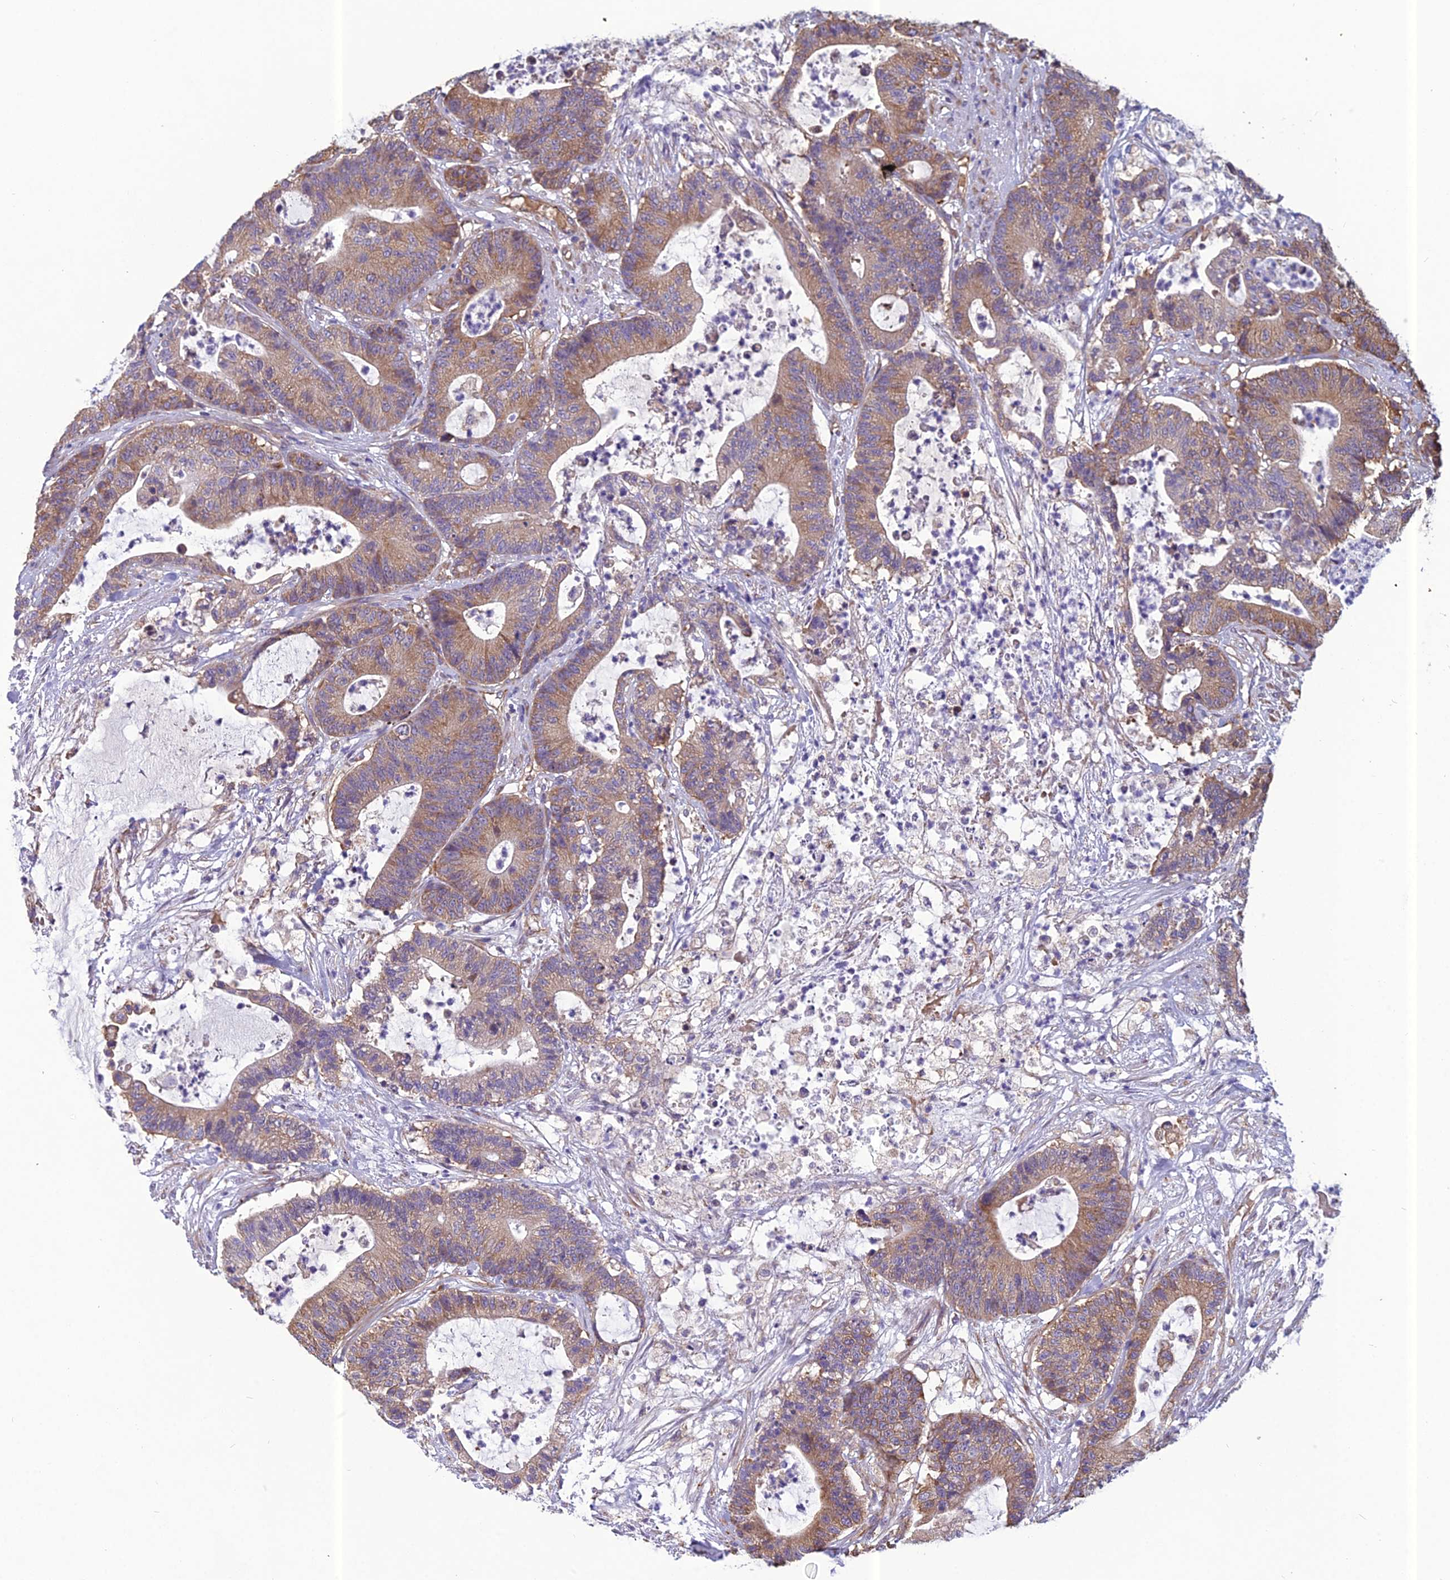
{"staining": {"intensity": "moderate", "quantity": ">75%", "location": "cytoplasmic/membranous"}, "tissue": "colorectal cancer", "cell_type": "Tumor cells", "image_type": "cancer", "snomed": [{"axis": "morphology", "description": "Adenocarcinoma, NOS"}, {"axis": "topography", "description": "Colon"}], "caption": "A histopathology image of human colorectal adenocarcinoma stained for a protein demonstrates moderate cytoplasmic/membranous brown staining in tumor cells.", "gene": "SPDL1", "patient": {"sex": "female", "age": 84}}